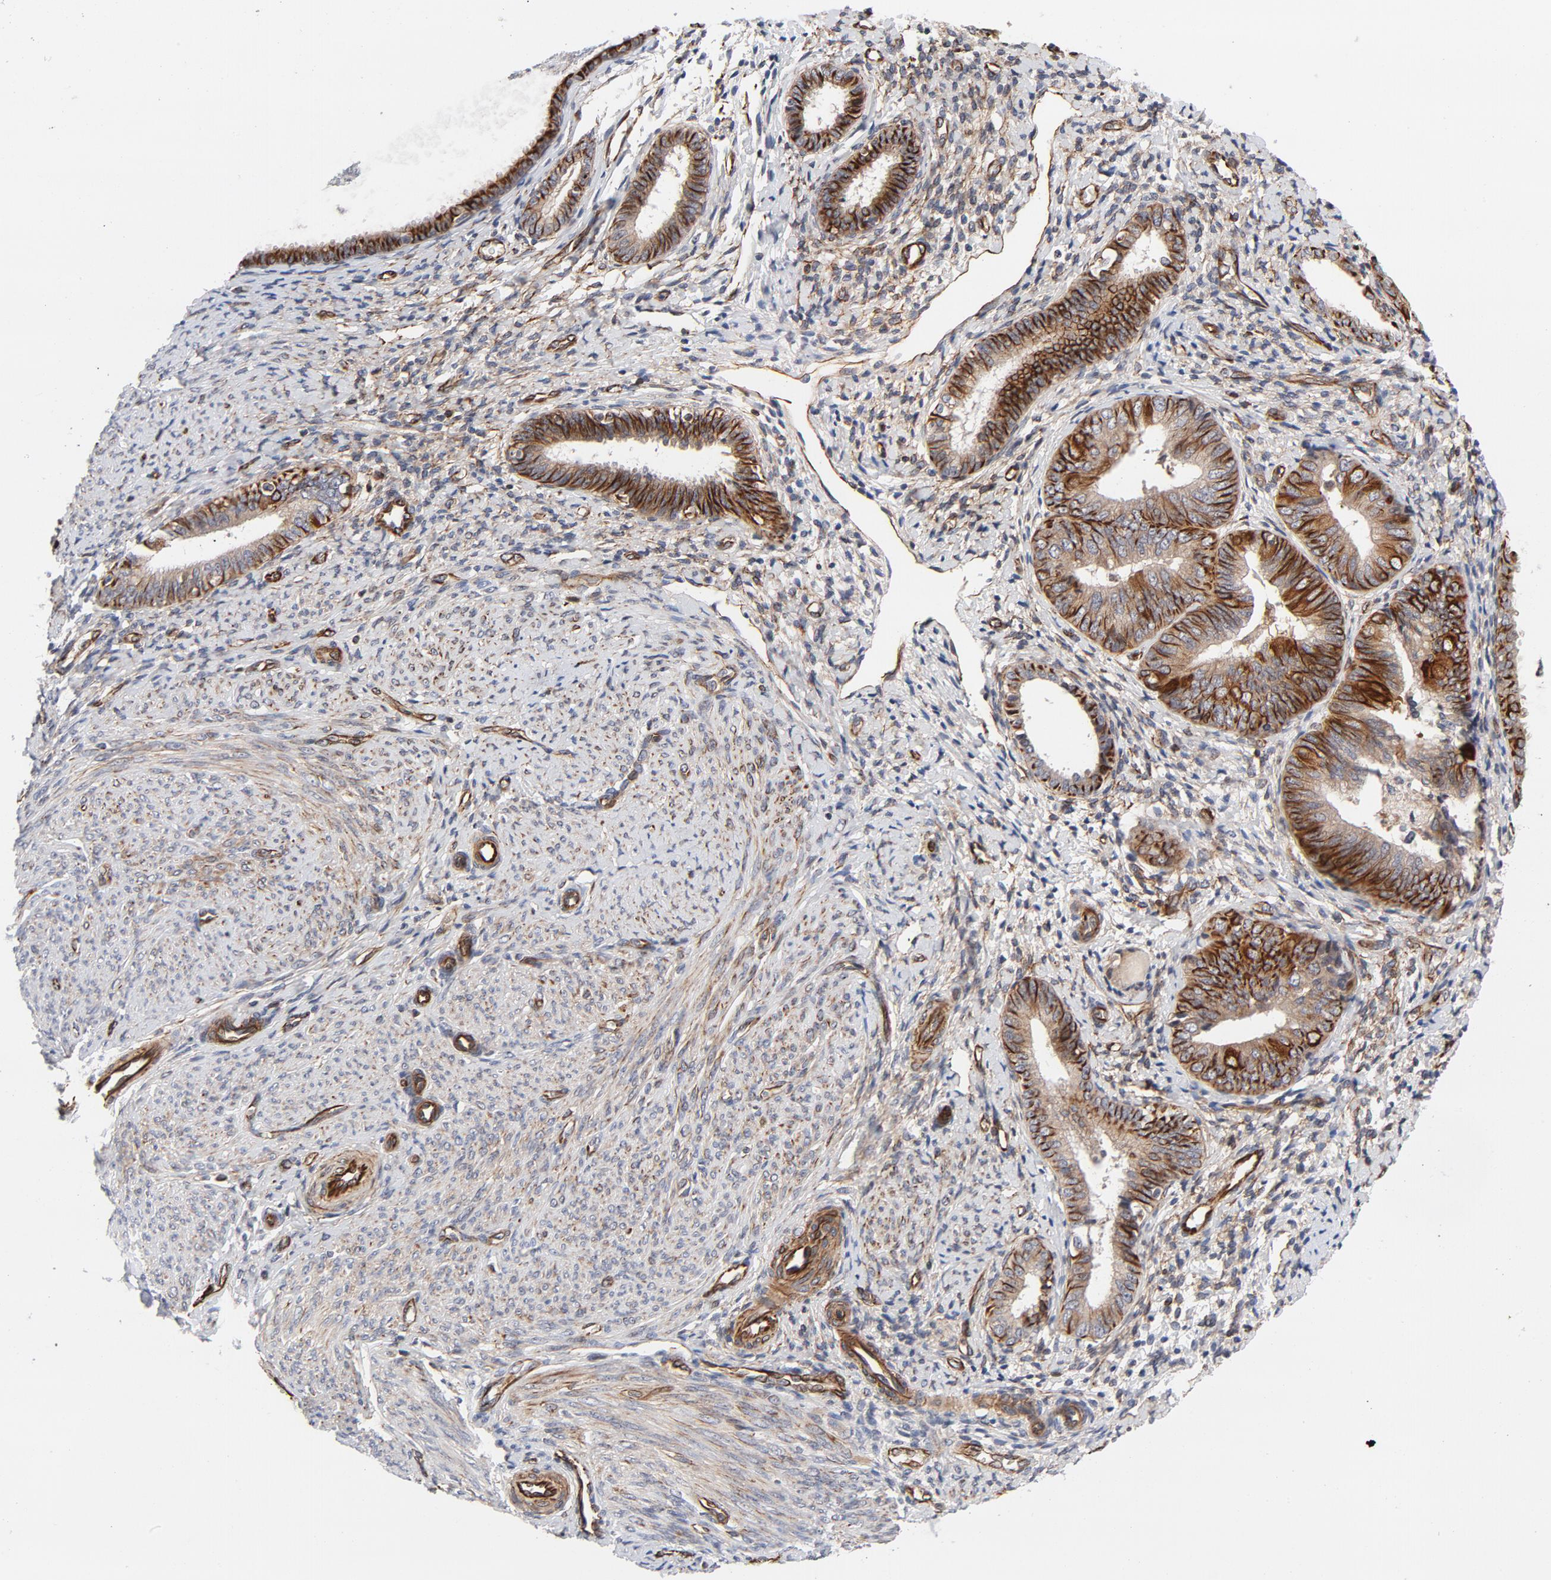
{"staining": {"intensity": "strong", "quantity": ">75%", "location": "cytoplasmic/membranous"}, "tissue": "endometrial cancer", "cell_type": "Tumor cells", "image_type": "cancer", "snomed": [{"axis": "morphology", "description": "Adenocarcinoma, NOS"}, {"axis": "topography", "description": "Endometrium"}], "caption": "Approximately >75% of tumor cells in human endometrial cancer (adenocarcinoma) show strong cytoplasmic/membranous protein positivity as visualized by brown immunohistochemical staining.", "gene": "DNAAF2", "patient": {"sex": "female", "age": 63}}